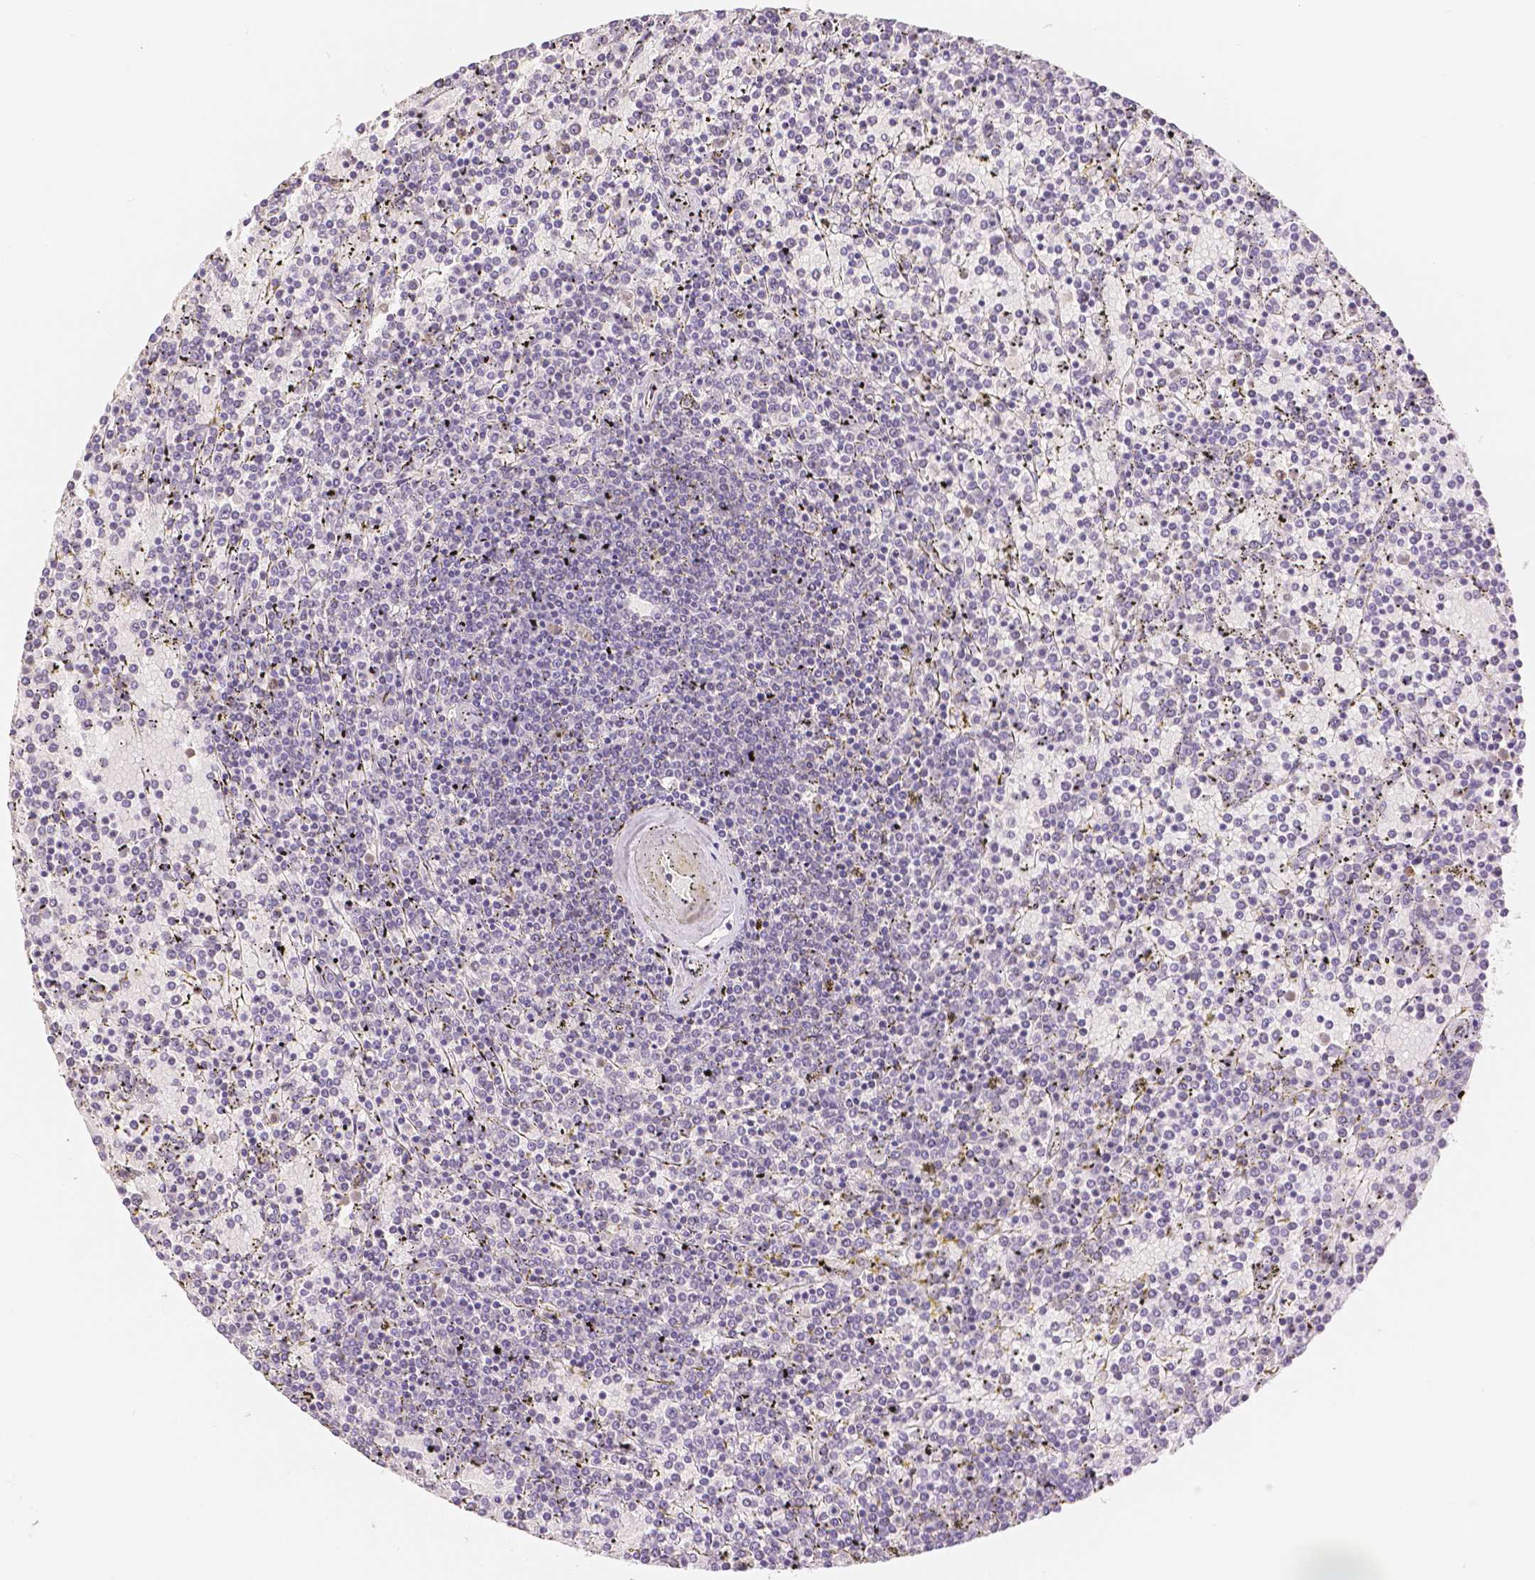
{"staining": {"intensity": "negative", "quantity": "none", "location": "none"}, "tissue": "lymphoma", "cell_type": "Tumor cells", "image_type": "cancer", "snomed": [{"axis": "morphology", "description": "Malignant lymphoma, non-Hodgkin's type, Low grade"}, {"axis": "topography", "description": "Spleen"}], "caption": "This image is of low-grade malignant lymphoma, non-Hodgkin's type stained with IHC to label a protein in brown with the nuclei are counter-stained blue. There is no expression in tumor cells.", "gene": "OCLN", "patient": {"sex": "female", "age": 77}}